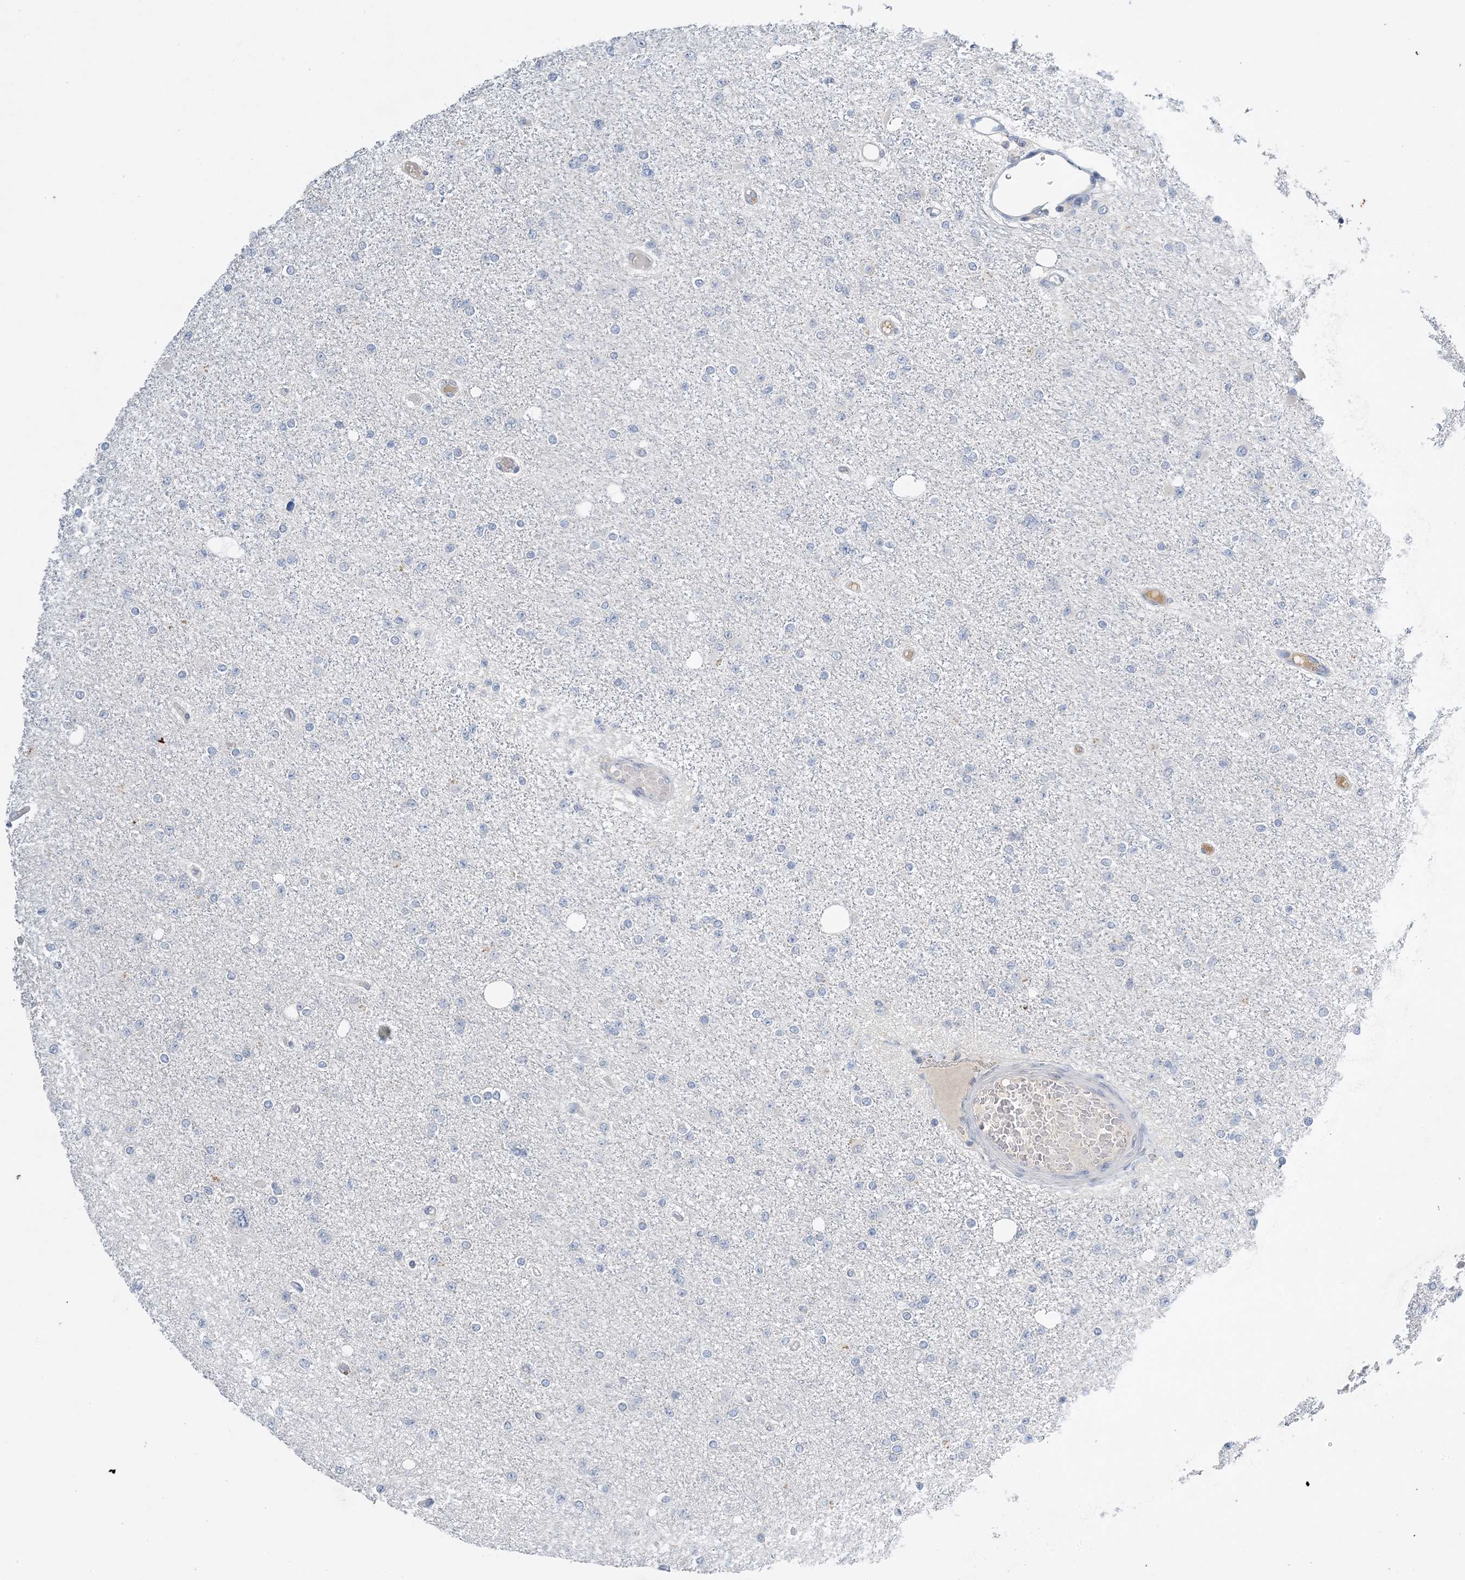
{"staining": {"intensity": "negative", "quantity": "none", "location": "none"}, "tissue": "glioma", "cell_type": "Tumor cells", "image_type": "cancer", "snomed": [{"axis": "morphology", "description": "Glioma, malignant, Low grade"}, {"axis": "topography", "description": "Brain"}], "caption": "There is no significant positivity in tumor cells of low-grade glioma (malignant).", "gene": "KPRP", "patient": {"sex": "female", "age": 22}}